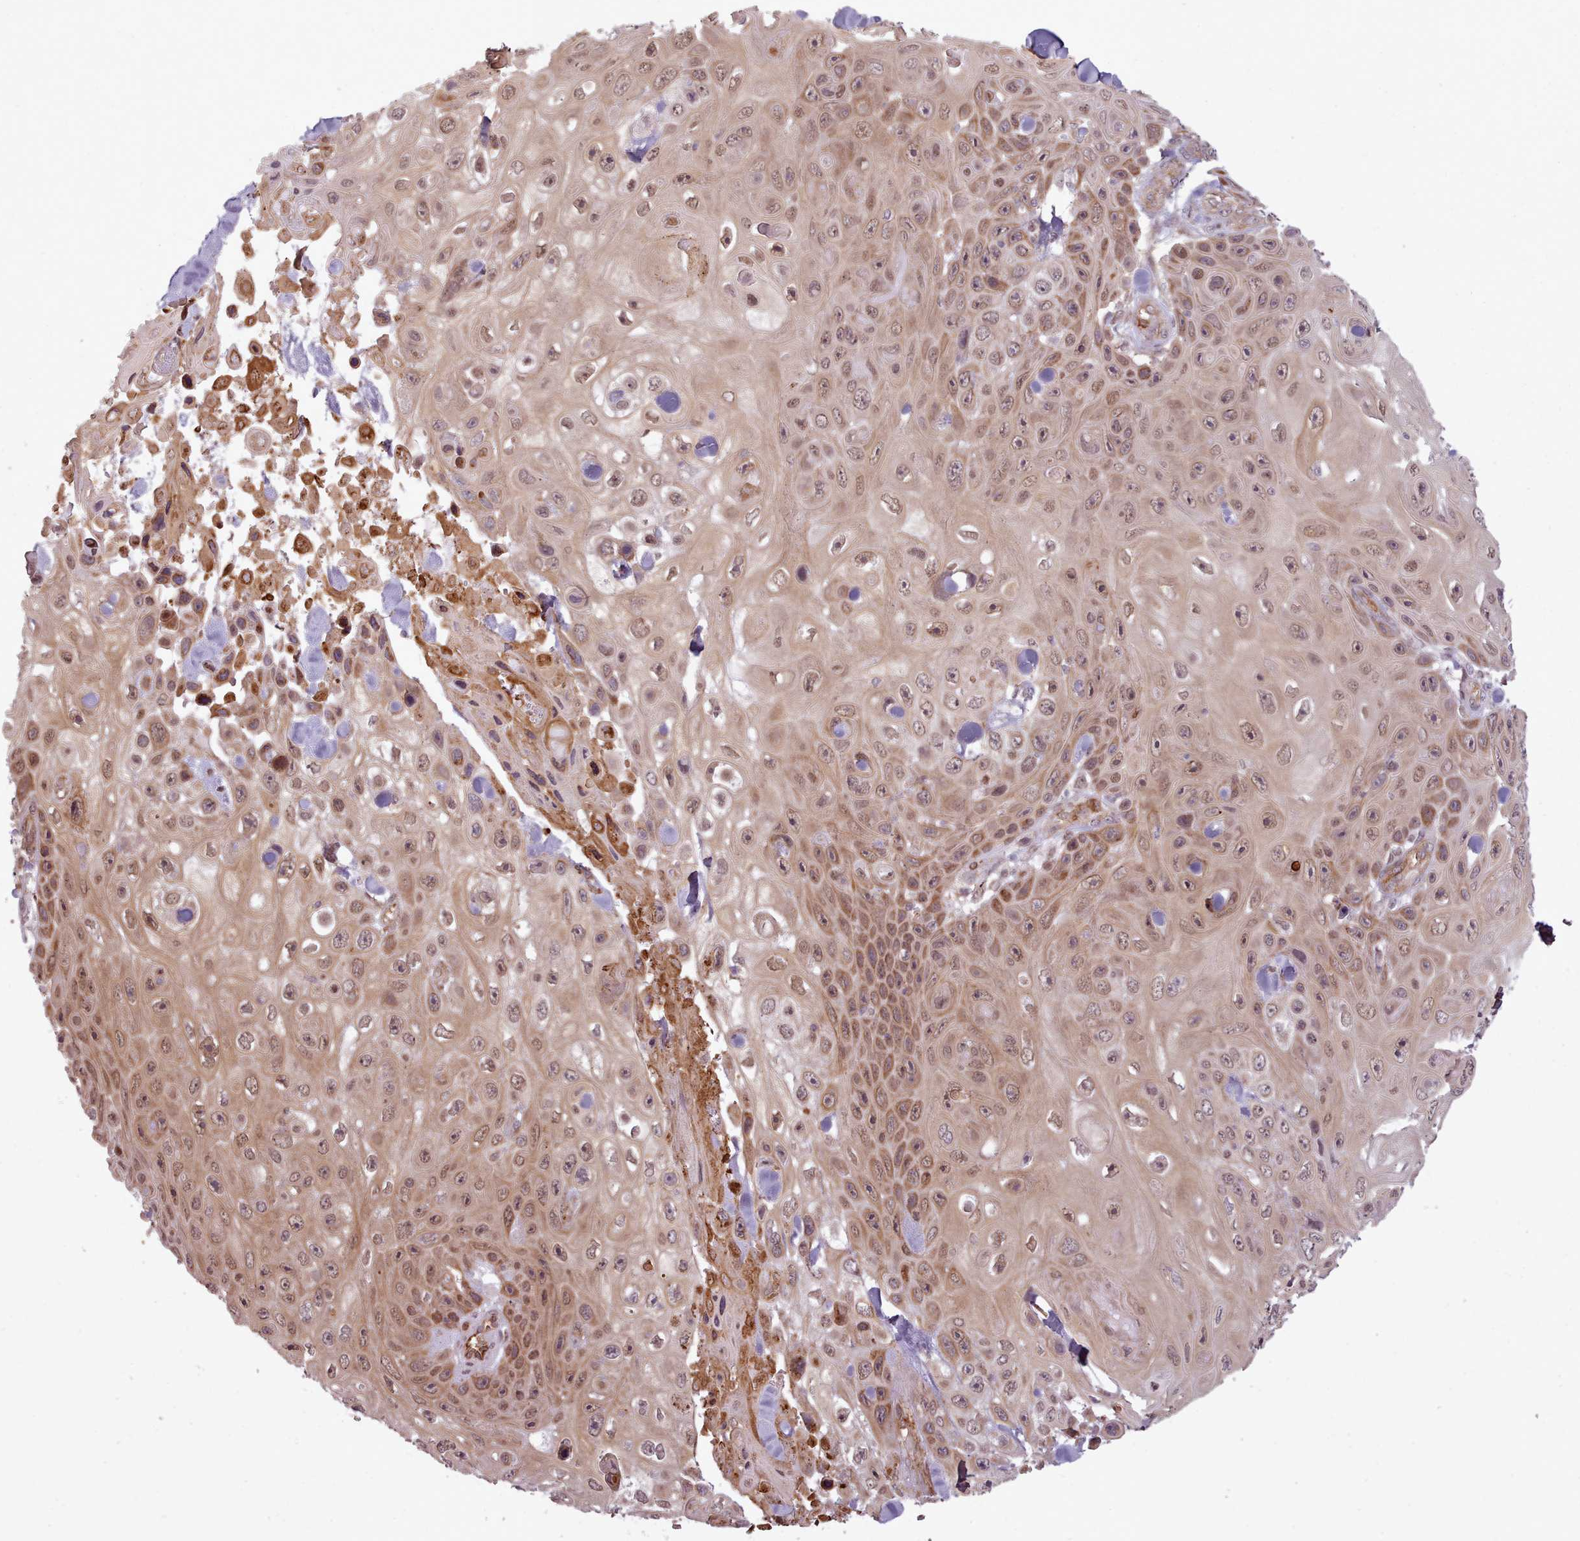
{"staining": {"intensity": "moderate", "quantity": ">75%", "location": "cytoplasmic/membranous,nuclear"}, "tissue": "skin cancer", "cell_type": "Tumor cells", "image_type": "cancer", "snomed": [{"axis": "morphology", "description": "Squamous cell carcinoma, NOS"}, {"axis": "topography", "description": "Skin"}], "caption": "Immunohistochemistry (IHC) (DAB) staining of squamous cell carcinoma (skin) shows moderate cytoplasmic/membranous and nuclear protein expression in approximately >75% of tumor cells. (DAB (3,3'-diaminobenzidine) = brown stain, brightfield microscopy at high magnification).", "gene": "ZMYM4", "patient": {"sex": "male", "age": 82}}